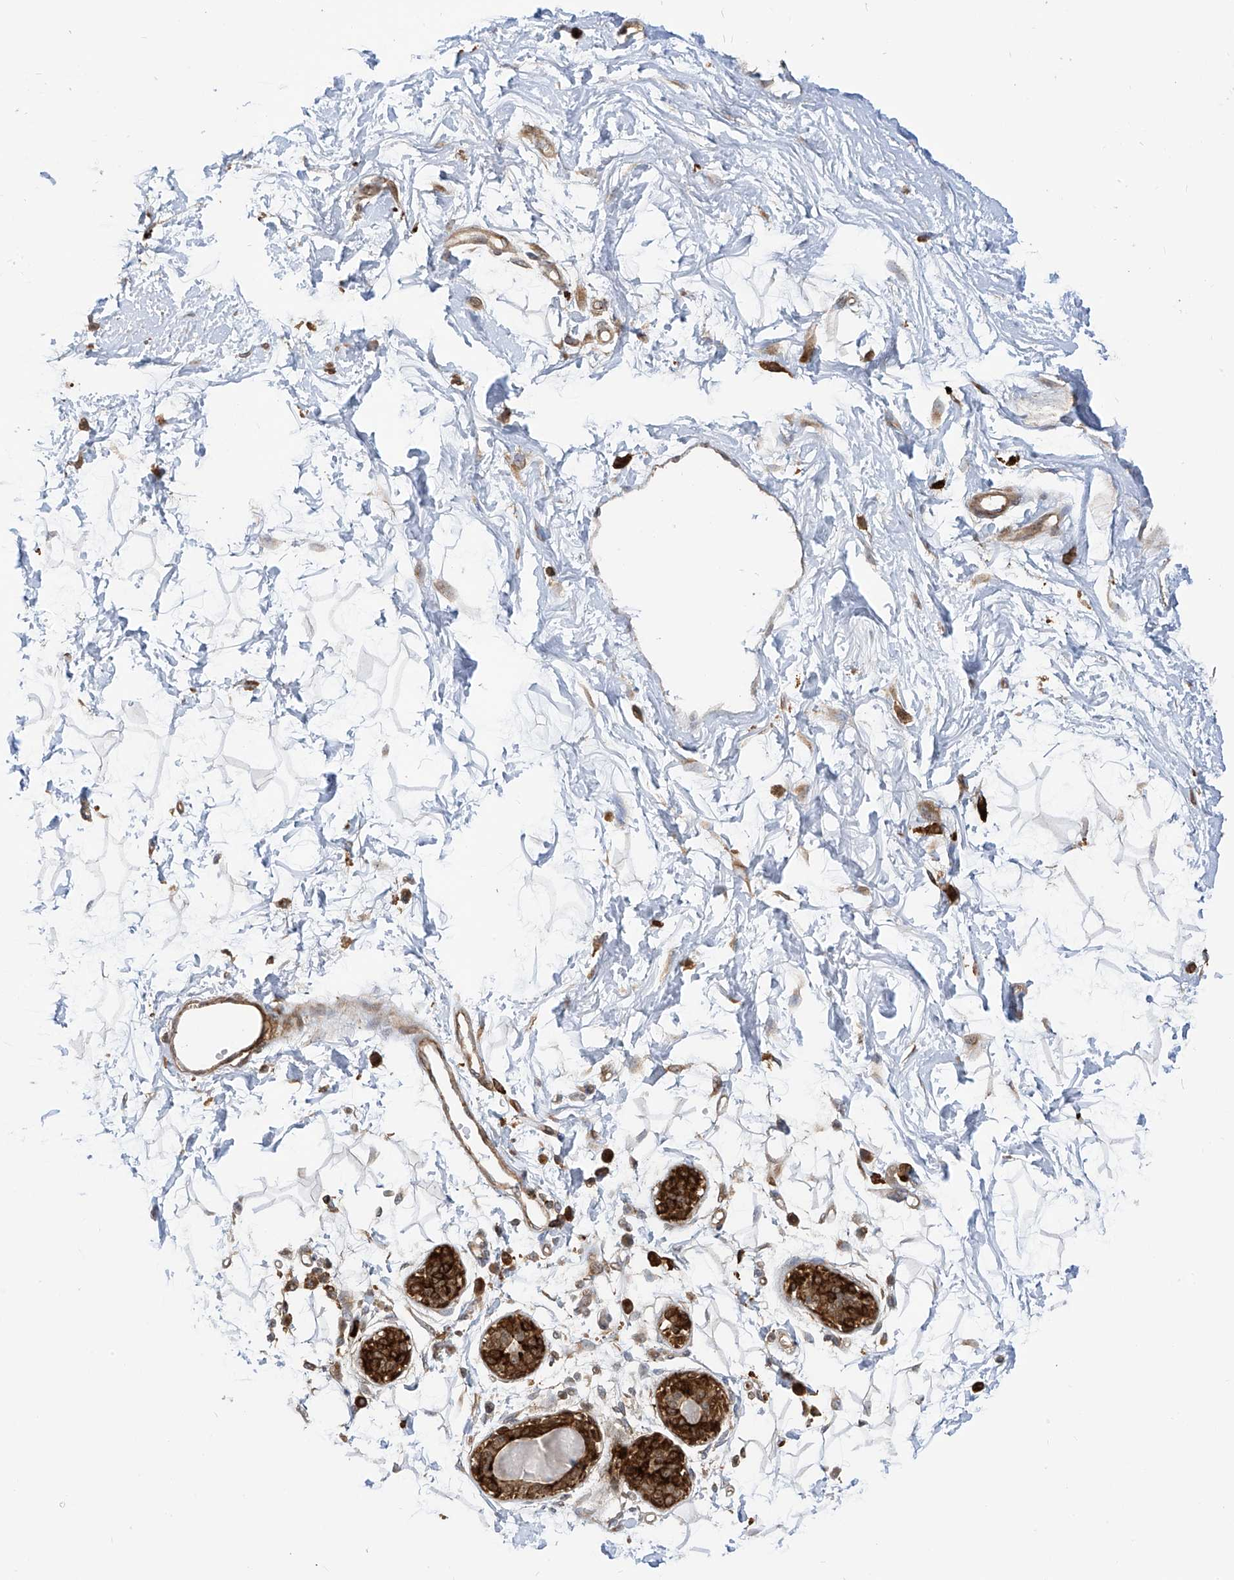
{"staining": {"intensity": "weak", "quantity": ">75%", "location": "cytoplasmic/membranous"}, "tissue": "breast", "cell_type": "Adipocytes", "image_type": "normal", "snomed": [{"axis": "morphology", "description": "Normal tissue, NOS"}, {"axis": "topography", "description": "Breast"}], "caption": "Brown immunohistochemical staining in normal breast displays weak cytoplasmic/membranous positivity in about >75% of adipocytes. The staining was performed using DAB (3,3'-diaminobenzidine), with brown indicating positive protein expression. Nuclei are stained blue with hematoxylin.", "gene": "ATAD2B", "patient": {"sex": "female", "age": 45}}